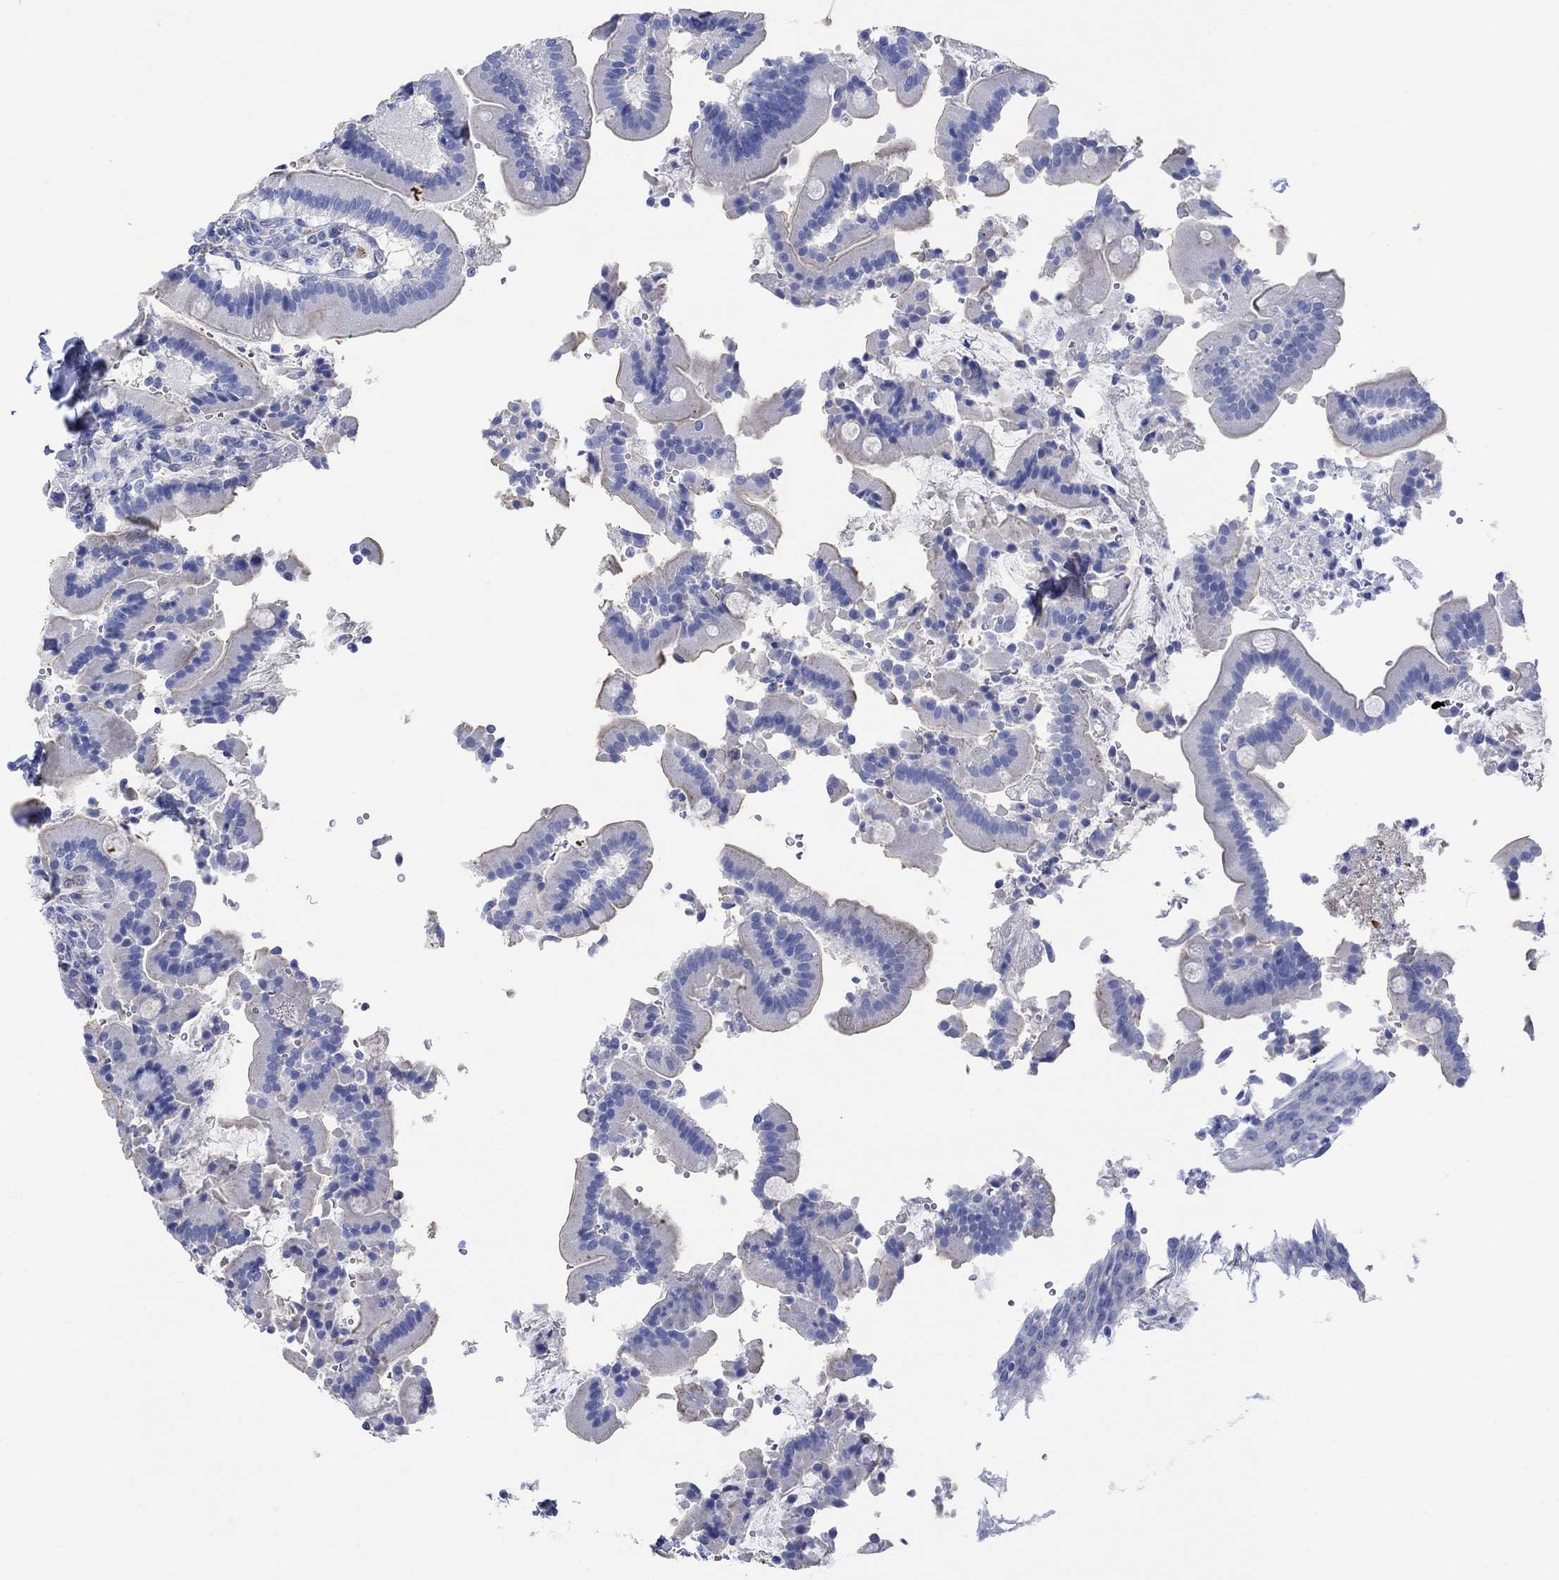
{"staining": {"intensity": "negative", "quantity": "none", "location": "none"}, "tissue": "duodenum", "cell_type": "Glandular cells", "image_type": "normal", "snomed": [{"axis": "morphology", "description": "Normal tissue, NOS"}, {"axis": "topography", "description": "Duodenum"}], "caption": "IHC of normal human duodenum displays no staining in glandular cells.", "gene": "MYL1", "patient": {"sex": "female", "age": 62}}